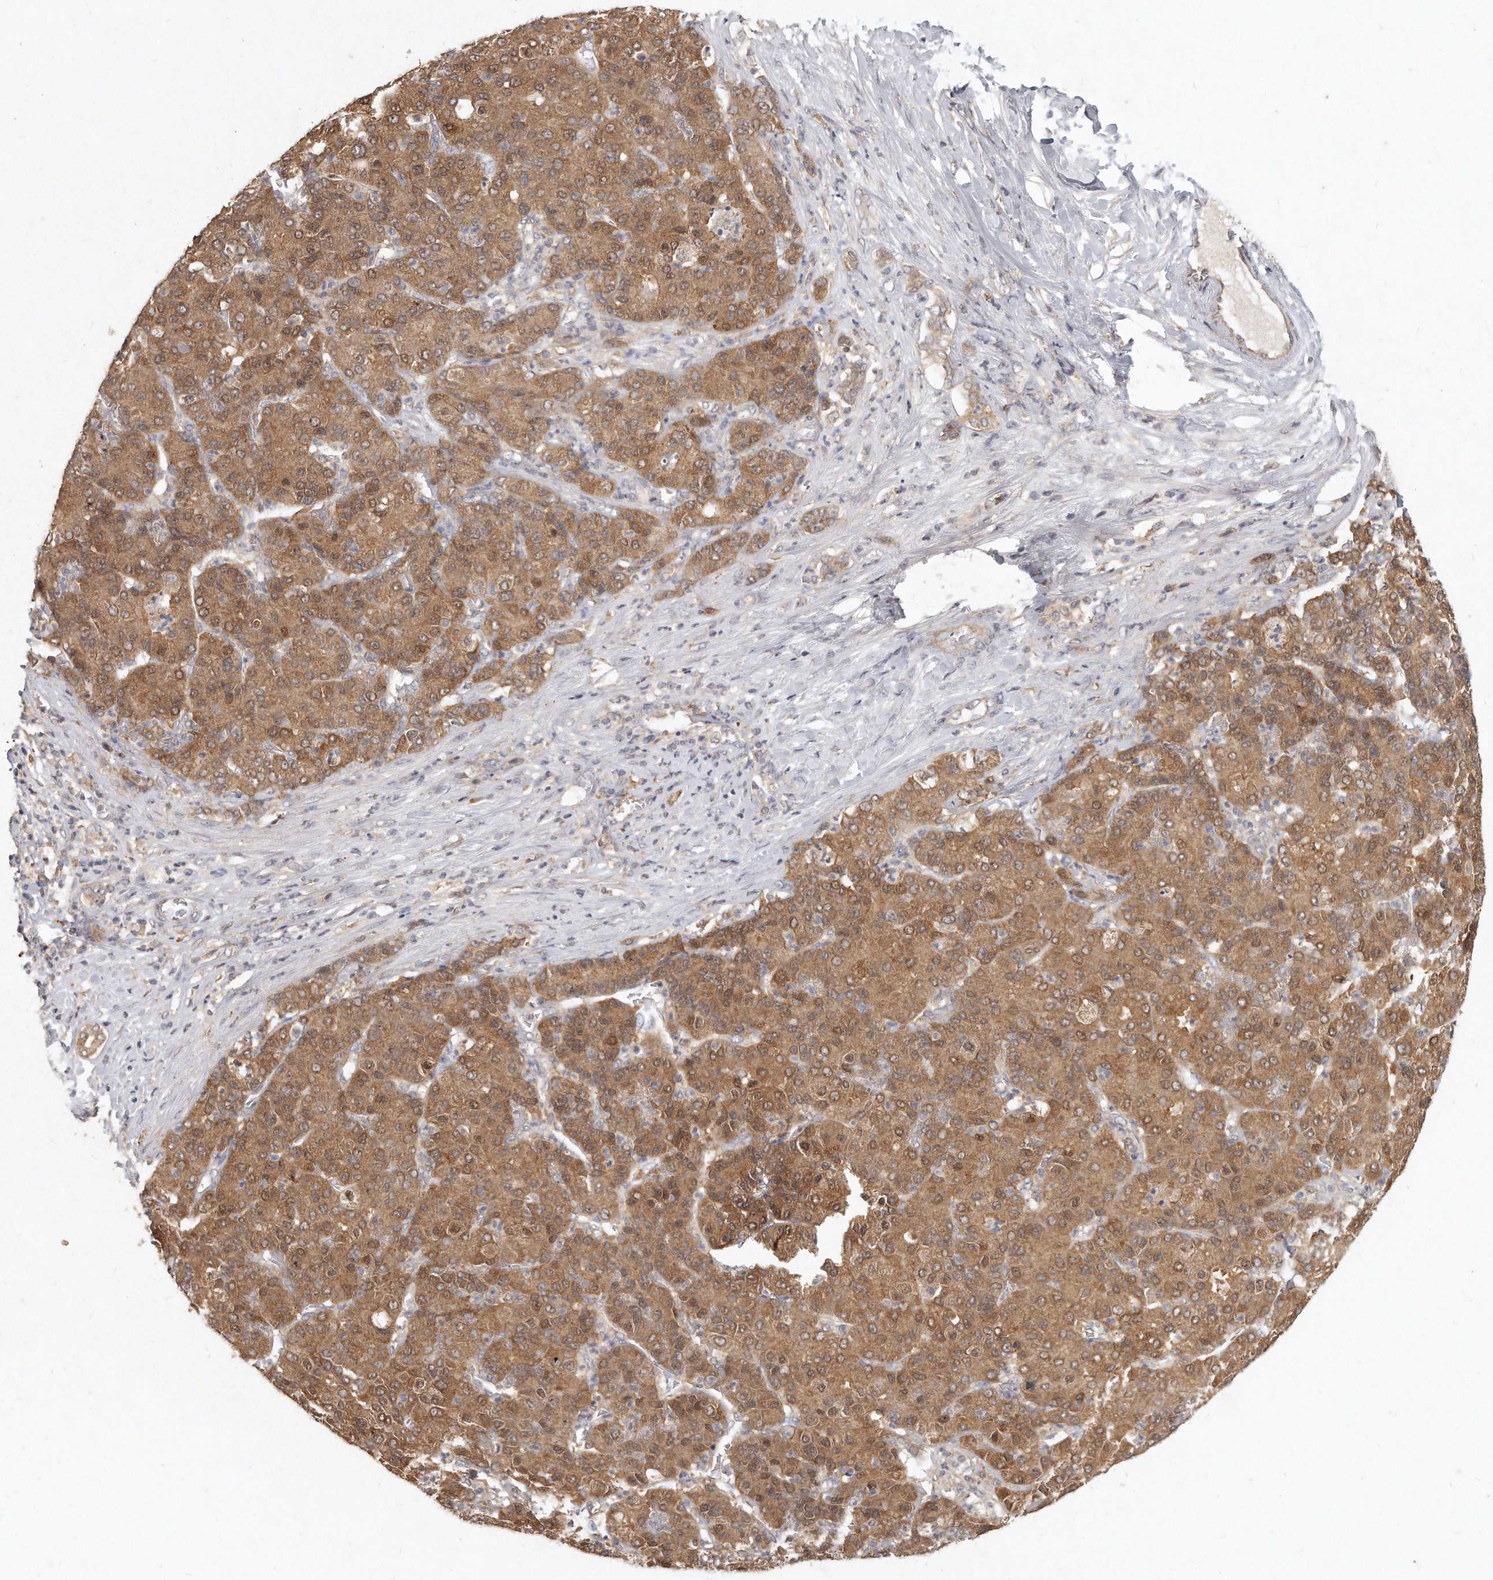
{"staining": {"intensity": "moderate", "quantity": ">75%", "location": "cytoplasmic/membranous,nuclear"}, "tissue": "liver cancer", "cell_type": "Tumor cells", "image_type": "cancer", "snomed": [{"axis": "morphology", "description": "Carcinoma, Hepatocellular, NOS"}, {"axis": "topography", "description": "Liver"}], "caption": "Liver hepatocellular carcinoma was stained to show a protein in brown. There is medium levels of moderate cytoplasmic/membranous and nuclear positivity in about >75% of tumor cells.", "gene": "LGALS8", "patient": {"sex": "male", "age": 65}}